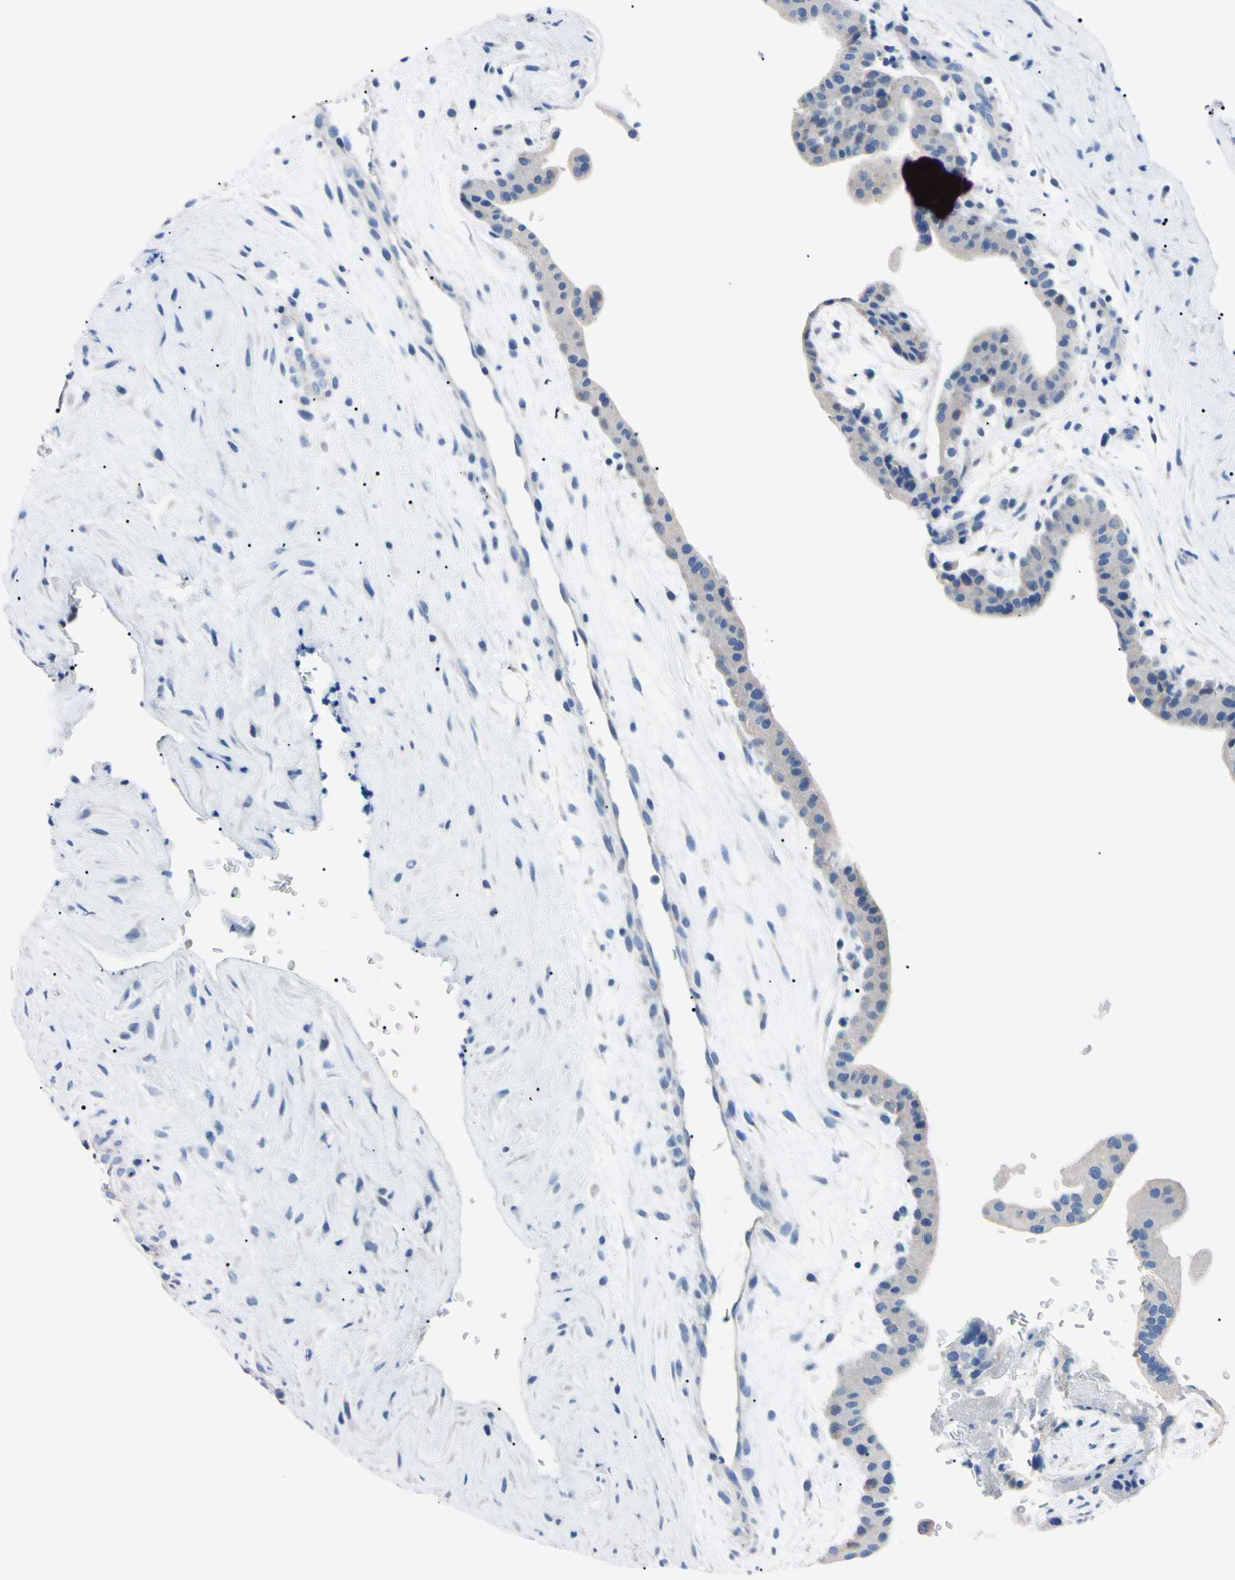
{"staining": {"intensity": "negative", "quantity": "none", "location": "none"}, "tissue": "placenta", "cell_type": "Trophoblastic cells", "image_type": "normal", "snomed": [{"axis": "morphology", "description": "Normal tissue, NOS"}, {"axis": "topography", "description": "Placenta"}], "caption": "Protein analysis of unremarkable placenta reveals no significant positivity in trophoblastic cells. (Immunohistochemistry, brightfield microscopy, high magnification).", "gene": "PNKD", "patient": {"sex": "female", "age": 35}}